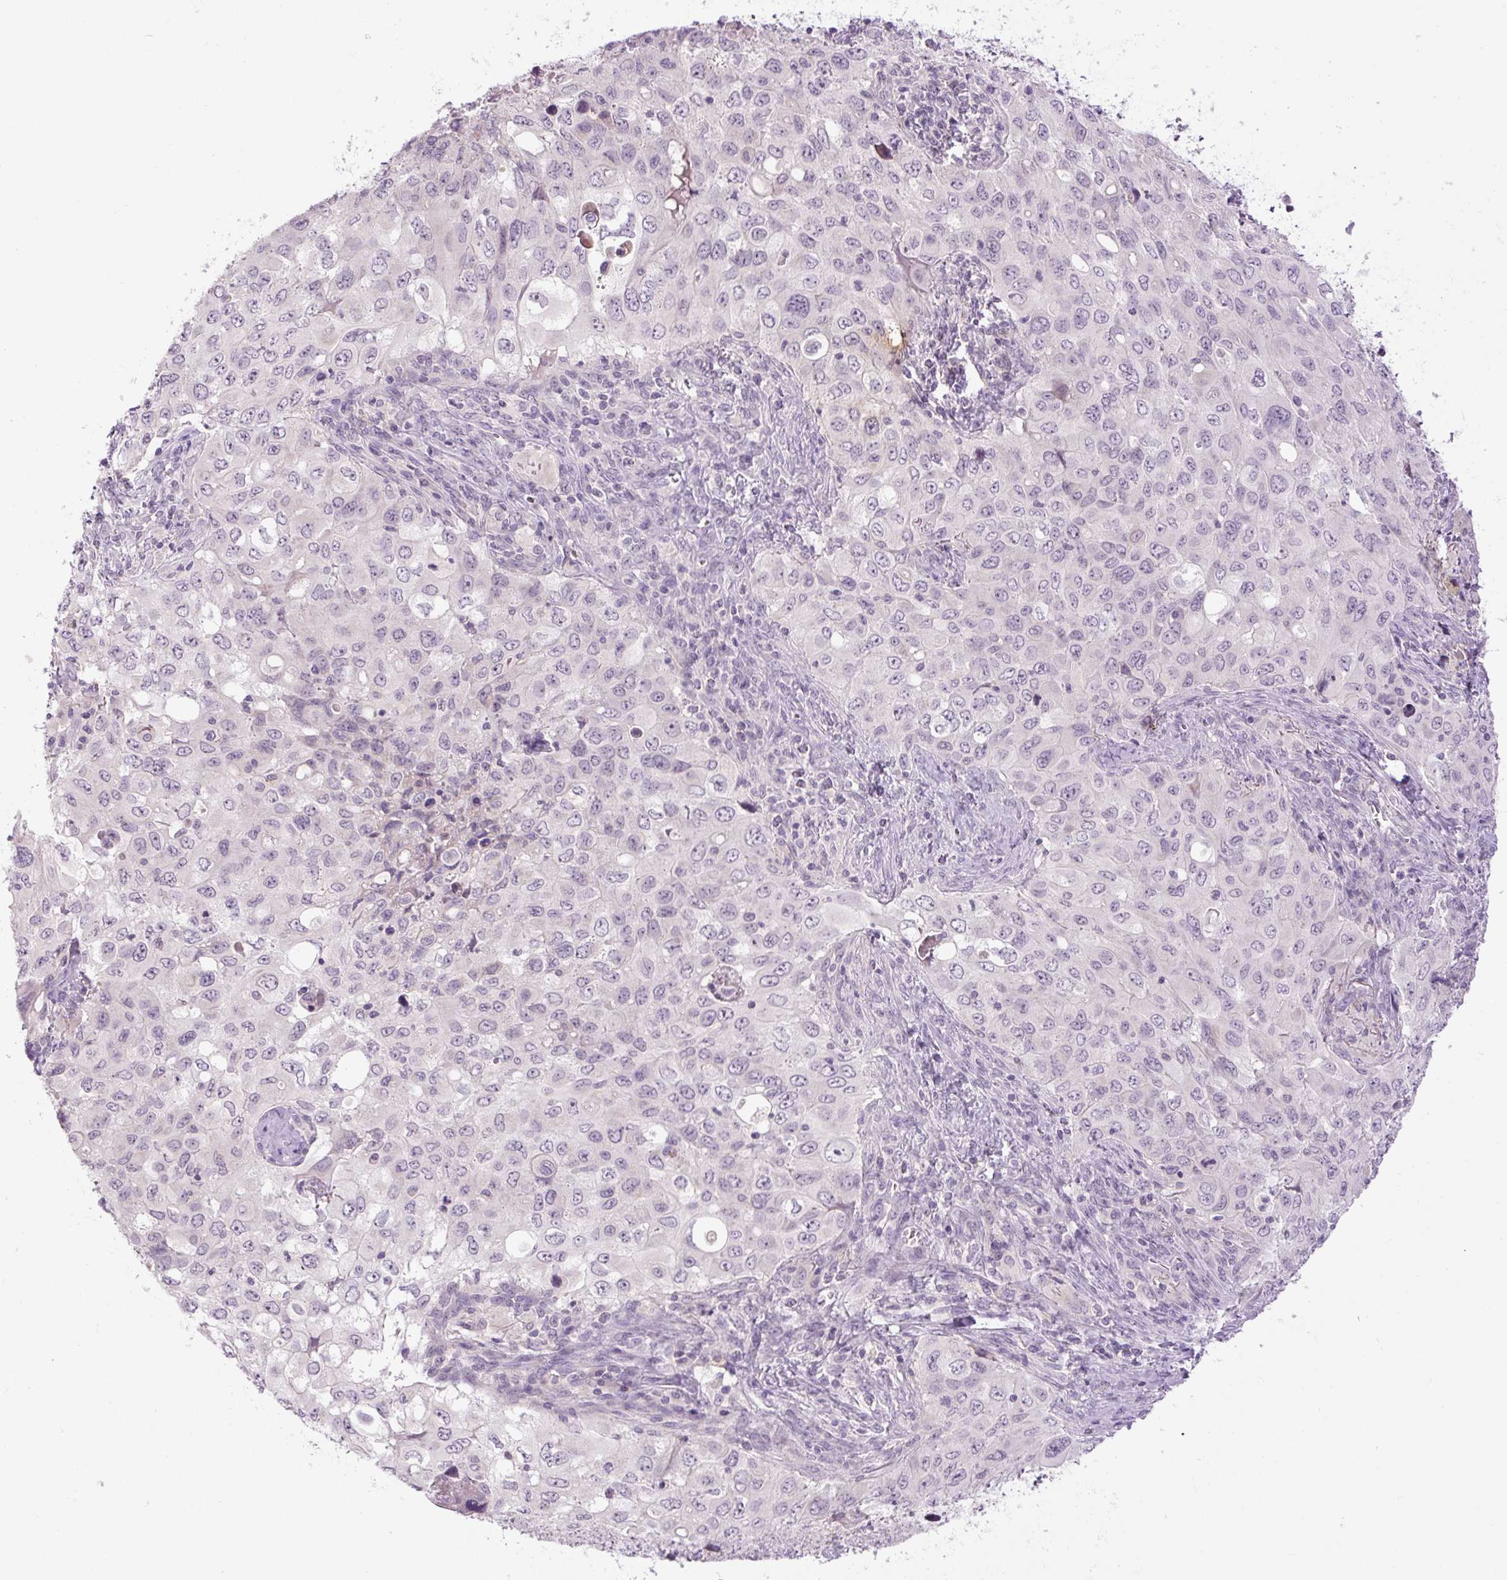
{"staining": {"intensity": "negative", "quantity": "none", "location": "none"}, "tissue": "lung cancer", "cell_type": "Tumor cells", "image_type": "cancer", "snomed": [{"axis": "morphology", "description": "Adenocarcinoma, NOS"}, {"axis": "morphology", "description": "Adenocarcinoma, metastatic, NOS"}, {"axis": "topography", "description": "Lymph node"}, {"axis": "topography", "description": "Lung"}], "caption": "An IHC micrograph of lung metastatic adenocarcinoma is shown. There is no staining in tumor cells of lung metastatic adenocarcinoma. (DAB immunohistochemistry (IHC), high magnification).", "gene": "FABP7", "patient": {"sex": "female", "age": 42}}